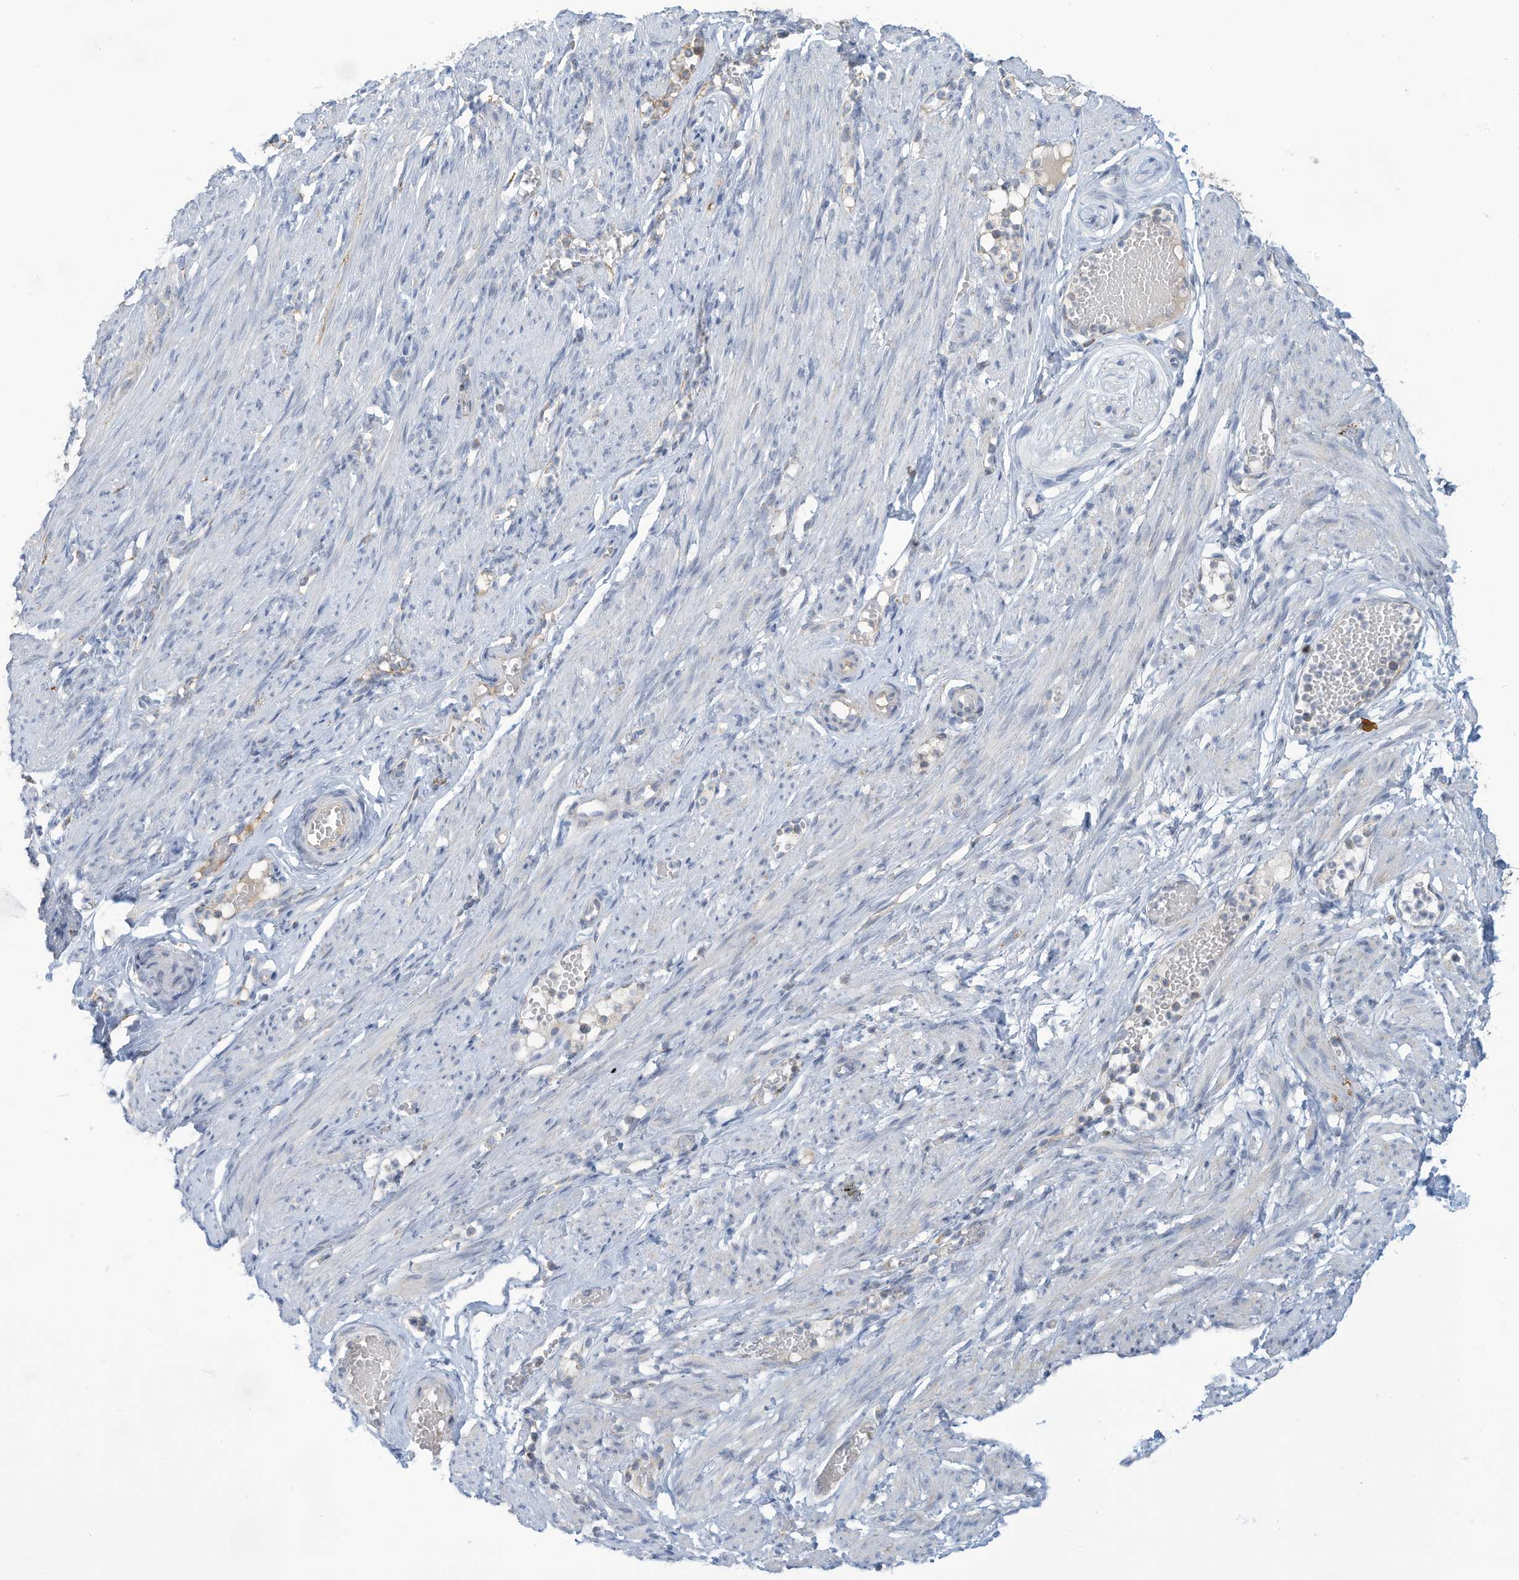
{"staining": {"intensity": "negative", "quantity": "none", "location": "none"}, "tissue": "adipose tissue", "cell_type": "Adipocytes", "image_type": "normal", "snomed": [{"axis": "morphology", "description": "Normal tissue, NOS"}, {"axis": "topography", "description": "Smooth muscle"}, {"axis": "topography", "description": "Peripheral nerve tissue"}], "caption": "IHC histopathology image of benign adipose tissue: human adipose tissue stained with DAB exhibits no significant protein expression in adipocytes. Nuclei are stained in blue.", "gene": "NLN", "patient": {"sex": "female", "age": 39}}